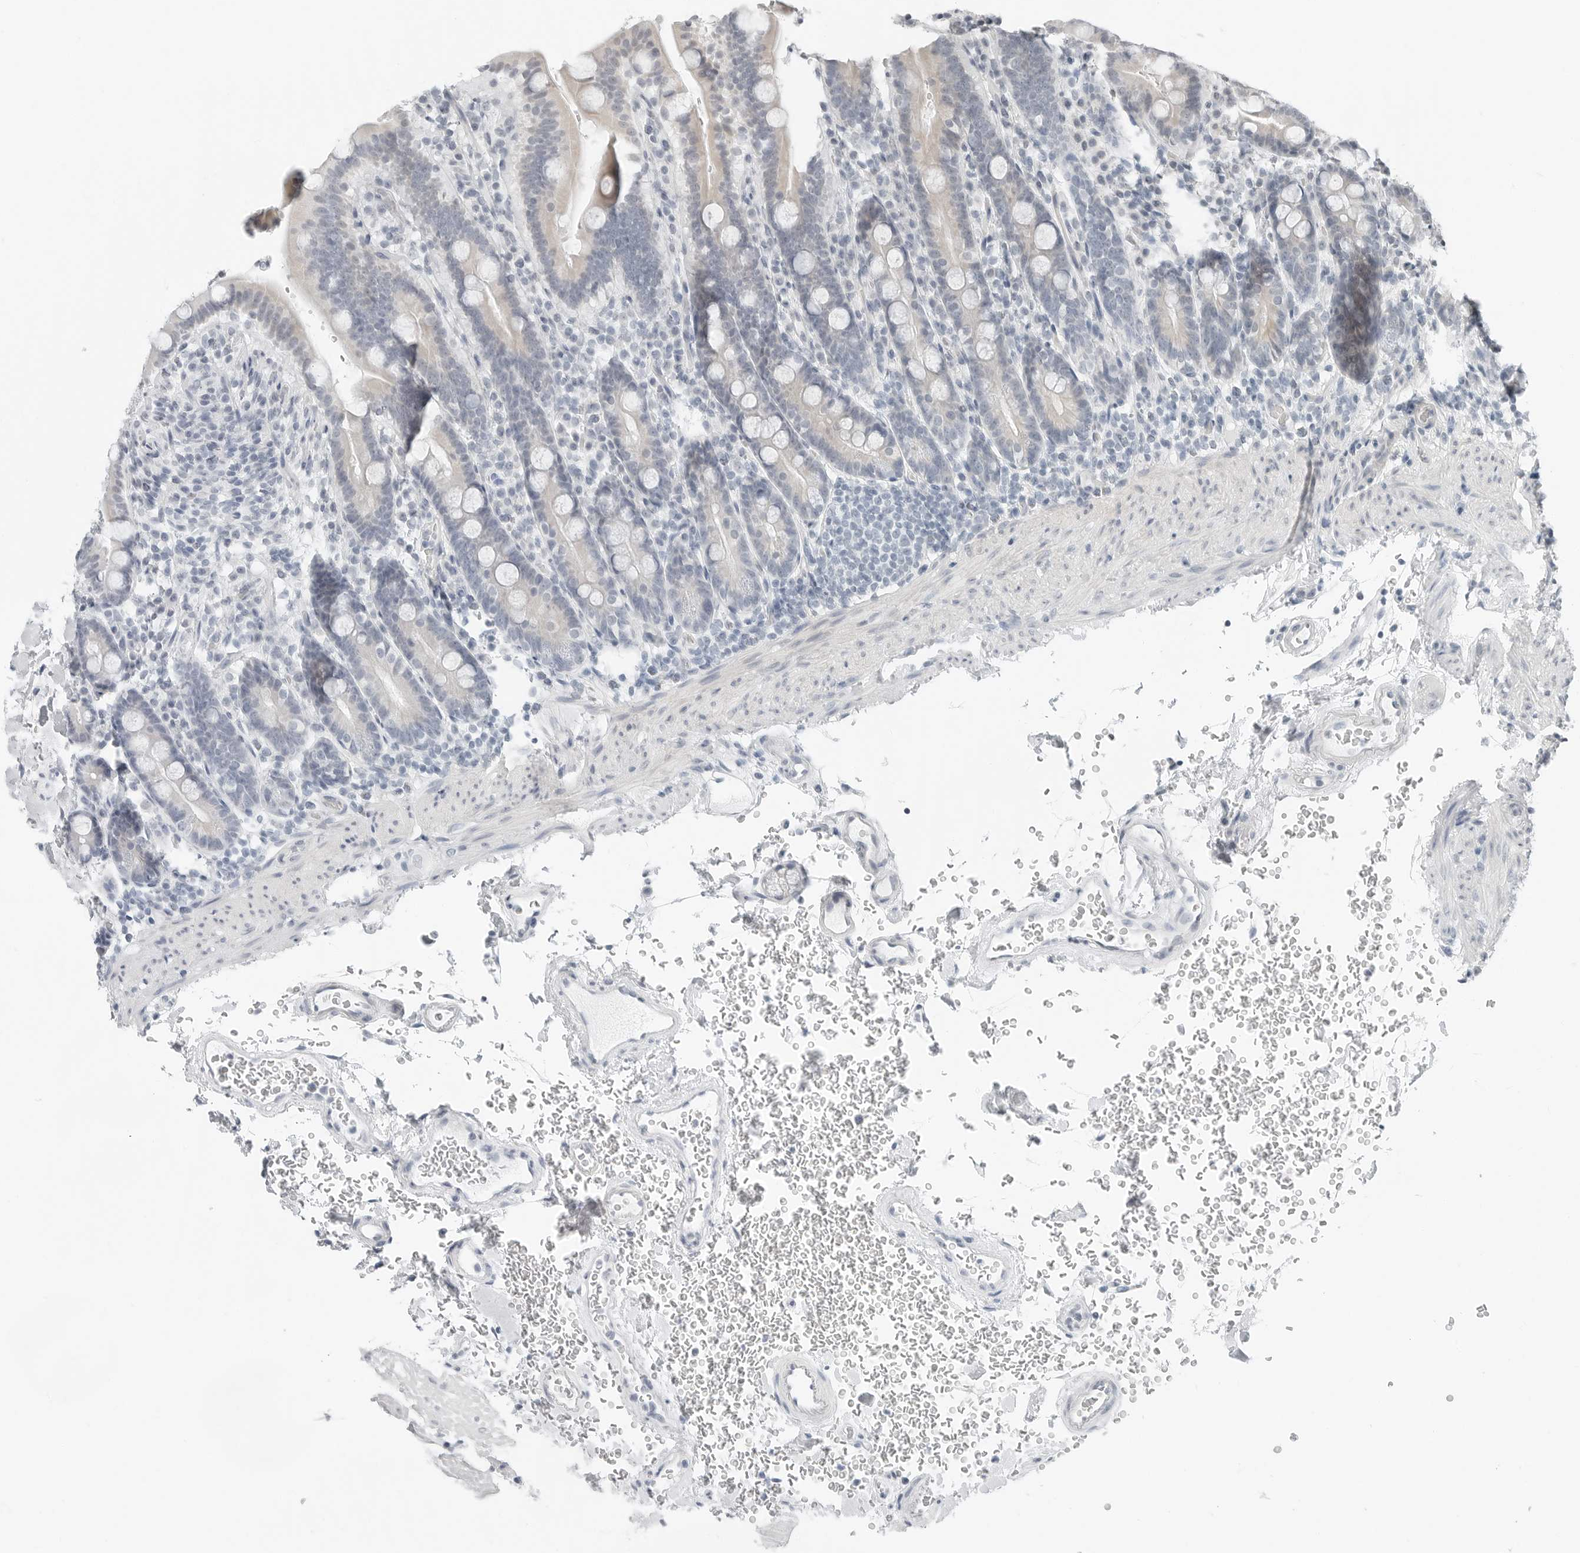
{"staining": {"intensity": "negative", "quantity": "none", "location": "none"}, "tissue": "duodenum", "cell_type": "Glandular cells", "image_type": "normal", "snomed": [{"axis": "morphology", "description": "Normal tissue, NOS"}, {"axis": "topography", "description": "Duodenum"}], "caption": "The micrograph exhibits no staining of glandular cells in benign duodenum.", "gene": "XIRP1", "patient": {"sex": "male", "age": 54}}